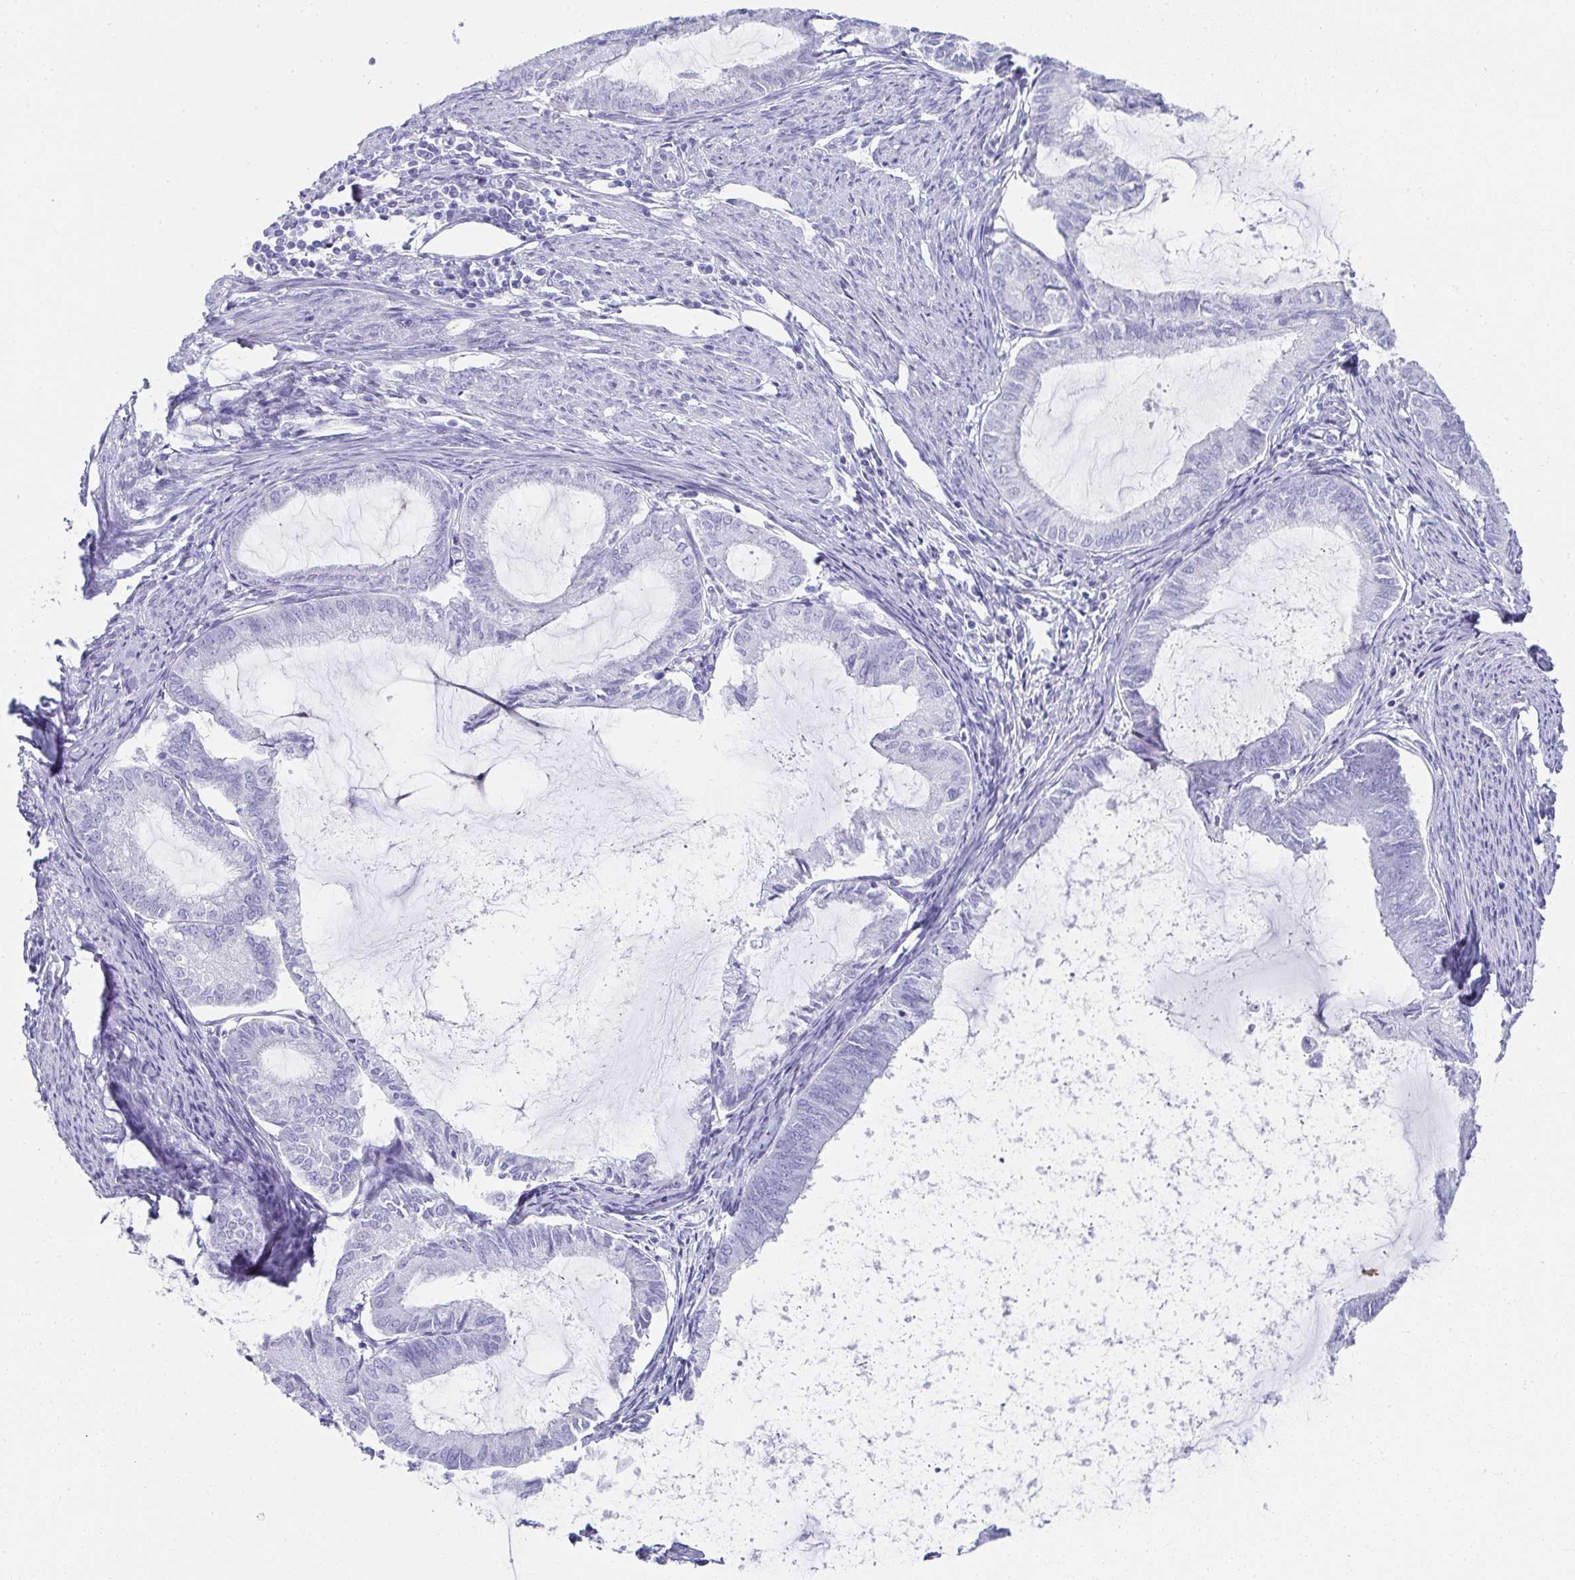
{"staining": {"intensity": "negative", "quantity": "none", "location": "none"}, "tissue": "endometrial cancer", "cell_type": "Tumor cells", "image_type": "cancer", "snomed": [{"axis": "morphology", "description": "Adenocarcinoma, NOS"}, {"axis": "topography", "description": "Endometrium"}], "caption": "Protein analysis of adenocarcinoma (endometrial) reveals no significant expression in tumor cells.", "gene": "SYCP1", "patient": {"sex": "female", "age": 86}}